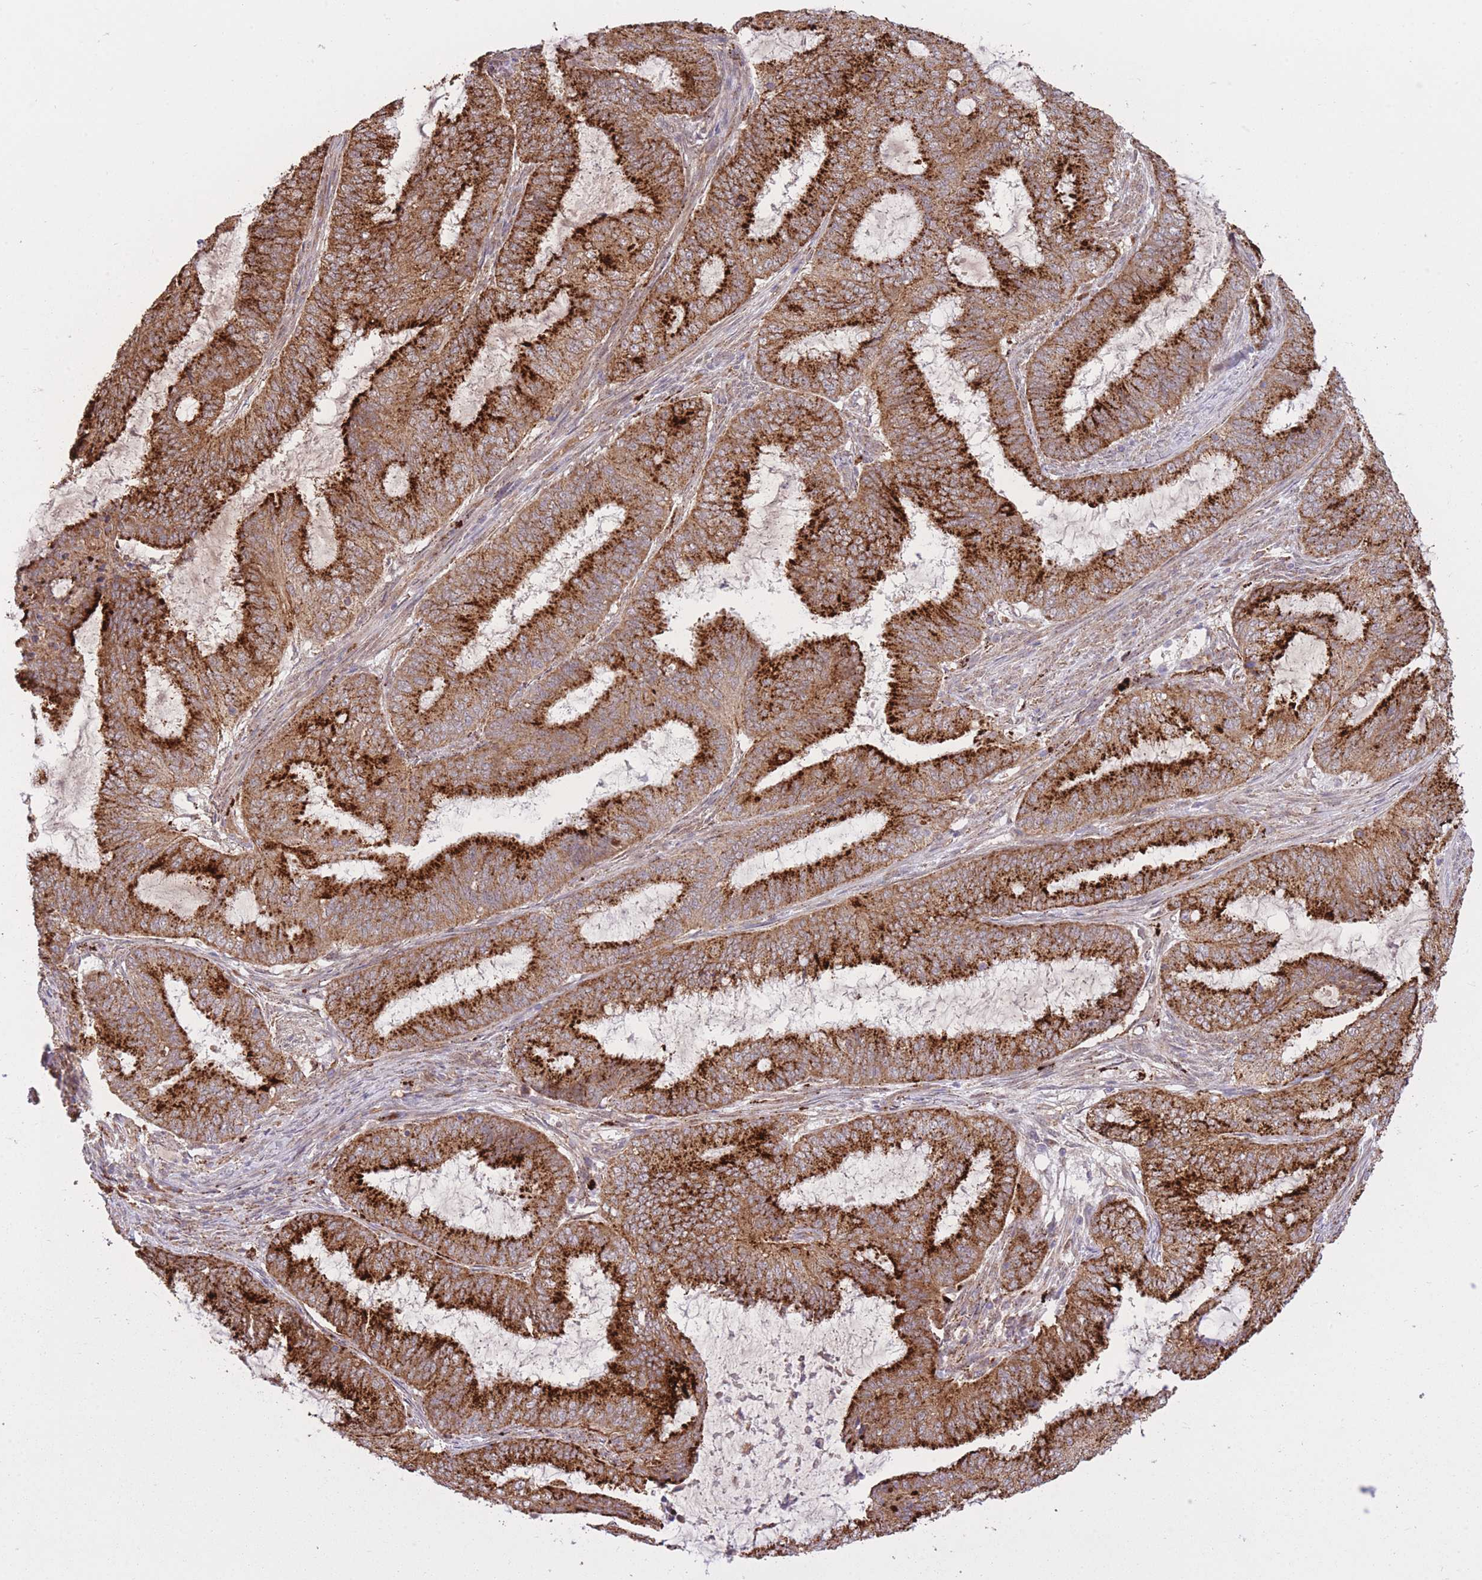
{"staining": {"intensity": "strong", "quantity": ">75%", "location": "cytoplasmic/membranous"}, "tissue": "endometrial cancer", "cell_type": "Tumor cells", "image_type": "cancer", "snomed": [{"axis": "morphology", "description": "Adenocarcinoma, NOS"}, {"axis": "topography", "description": "Endometrium"}], "caption": "Immunohistochemical staining of endometrial cancer shows high levels of strong cytoplasmic/membranous staining in about >75% of tumor cells. (DAB (3,3'-diaminobenzidine) IHC with brightfield microscopy, high magnification).", "gene": "POLR3F", "patient": {"sex": "female", "age": 51}}